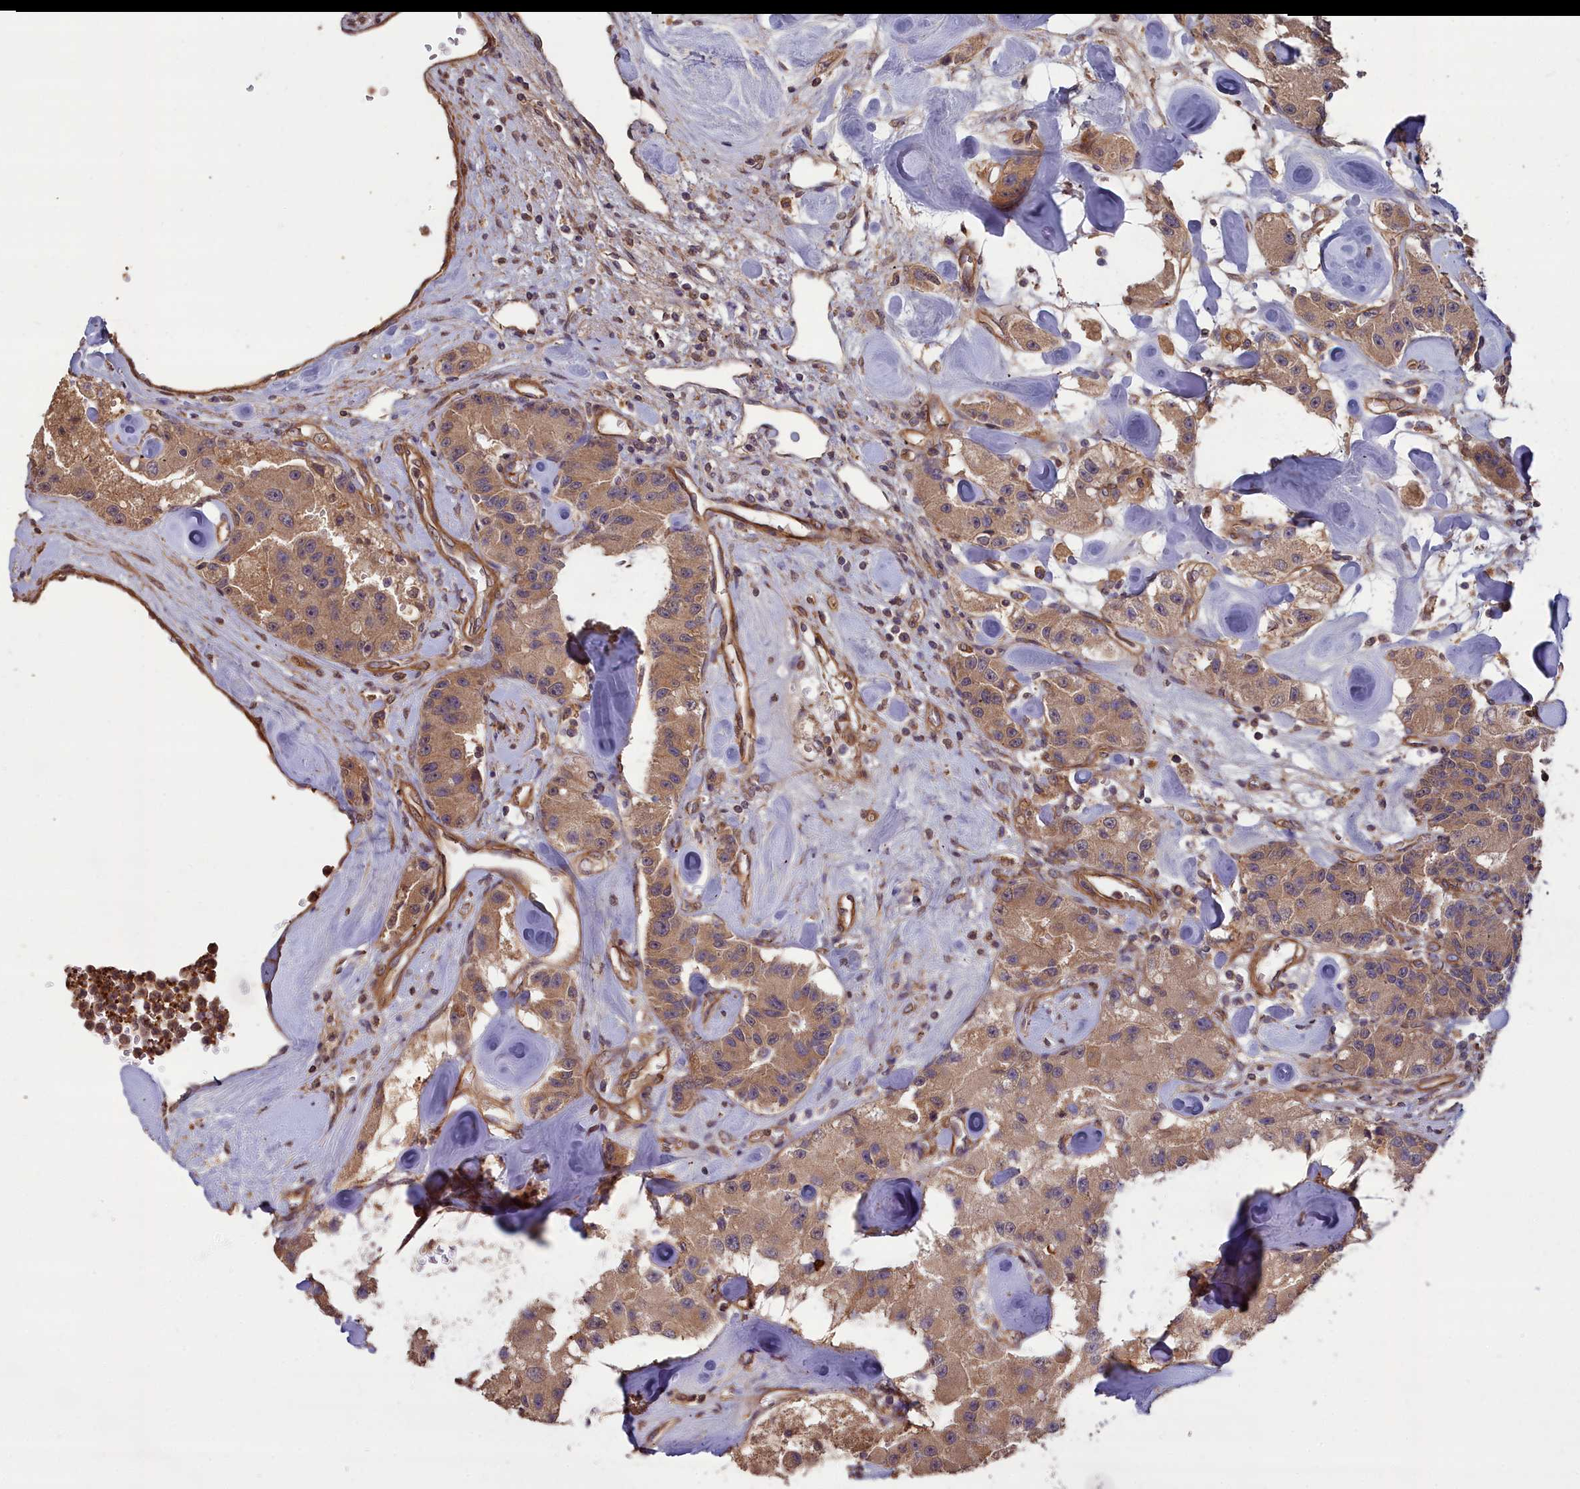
{"staining": {"intensity": "weak", "quantity": ">75%", "location": "cytoplasmic/membranous"}, "tissue": "carcinoid", "cell_type": "Tumor cells", "image_type": "cancer", "snomed": [{"axis": "morphology", "description": "Carcinoid, malignant, NOS"}, {"axis": "topography", "description": "Pancreas"}], "caption": "An image showing weak cytoplasmic/membranous positivity in approximately >75% of tumor cells in carcinoid, as visualized by brown immunohistochemical staining.", "gene": "ATP6V0A2", "patient": {"sex": "male", "age": 41}}